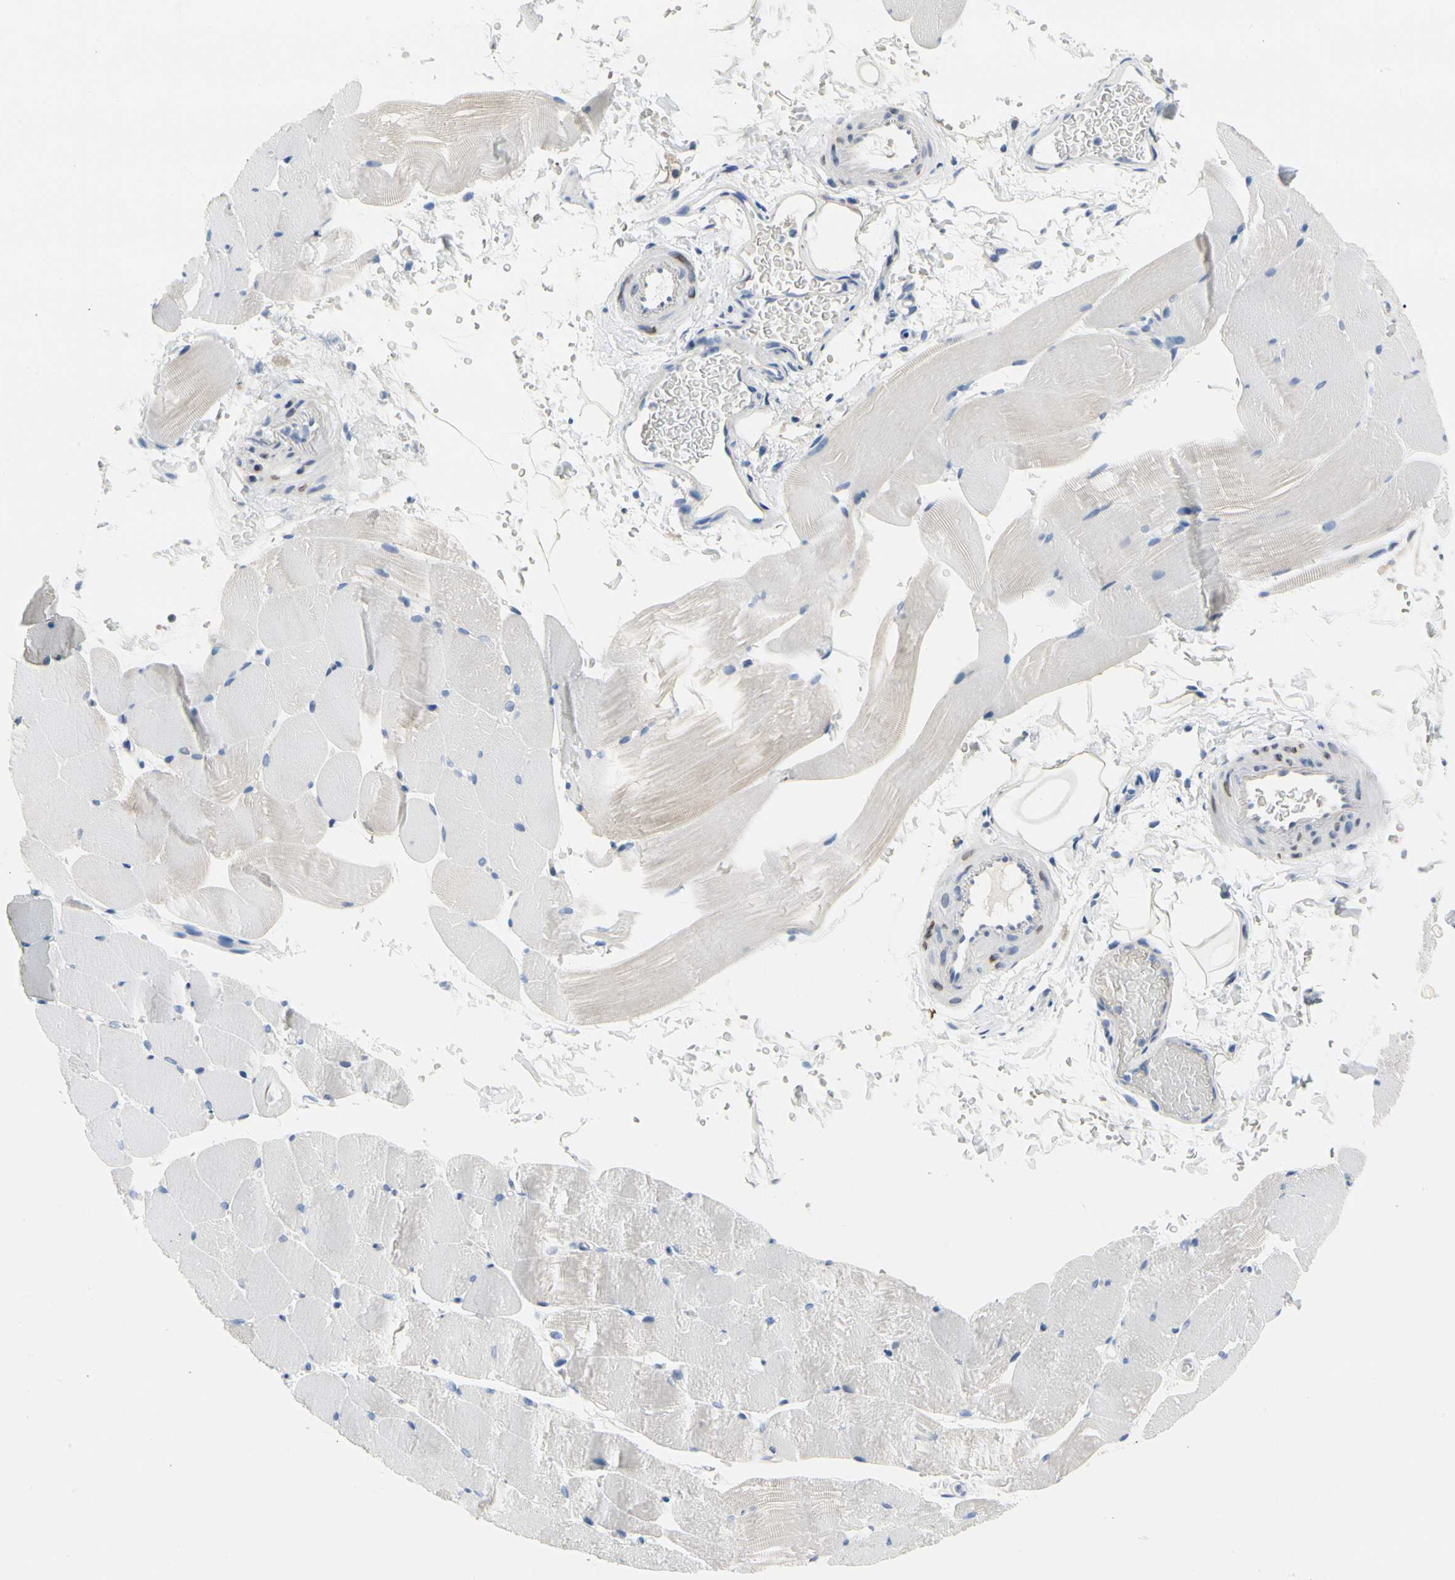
{"staining": {"intensity": "negative", "quantity": "none", "location": "none"}, "tissue": "skeletal muscle", "cell_type": "Myocytes", "image_type": "normal", "snomed": [{"axis": "morphology", "description": "Normal tissue, NOS"}, {"axis": "topography", "description": "Skeletal muscle"}, {"axis": "topography", "description": "Parathyroid gland"}], "caption": "There is no significant expression in myocytes of skeletal muscle.", "gene": "STXBP1", "patient": {"sex": "female", "age": 37}}